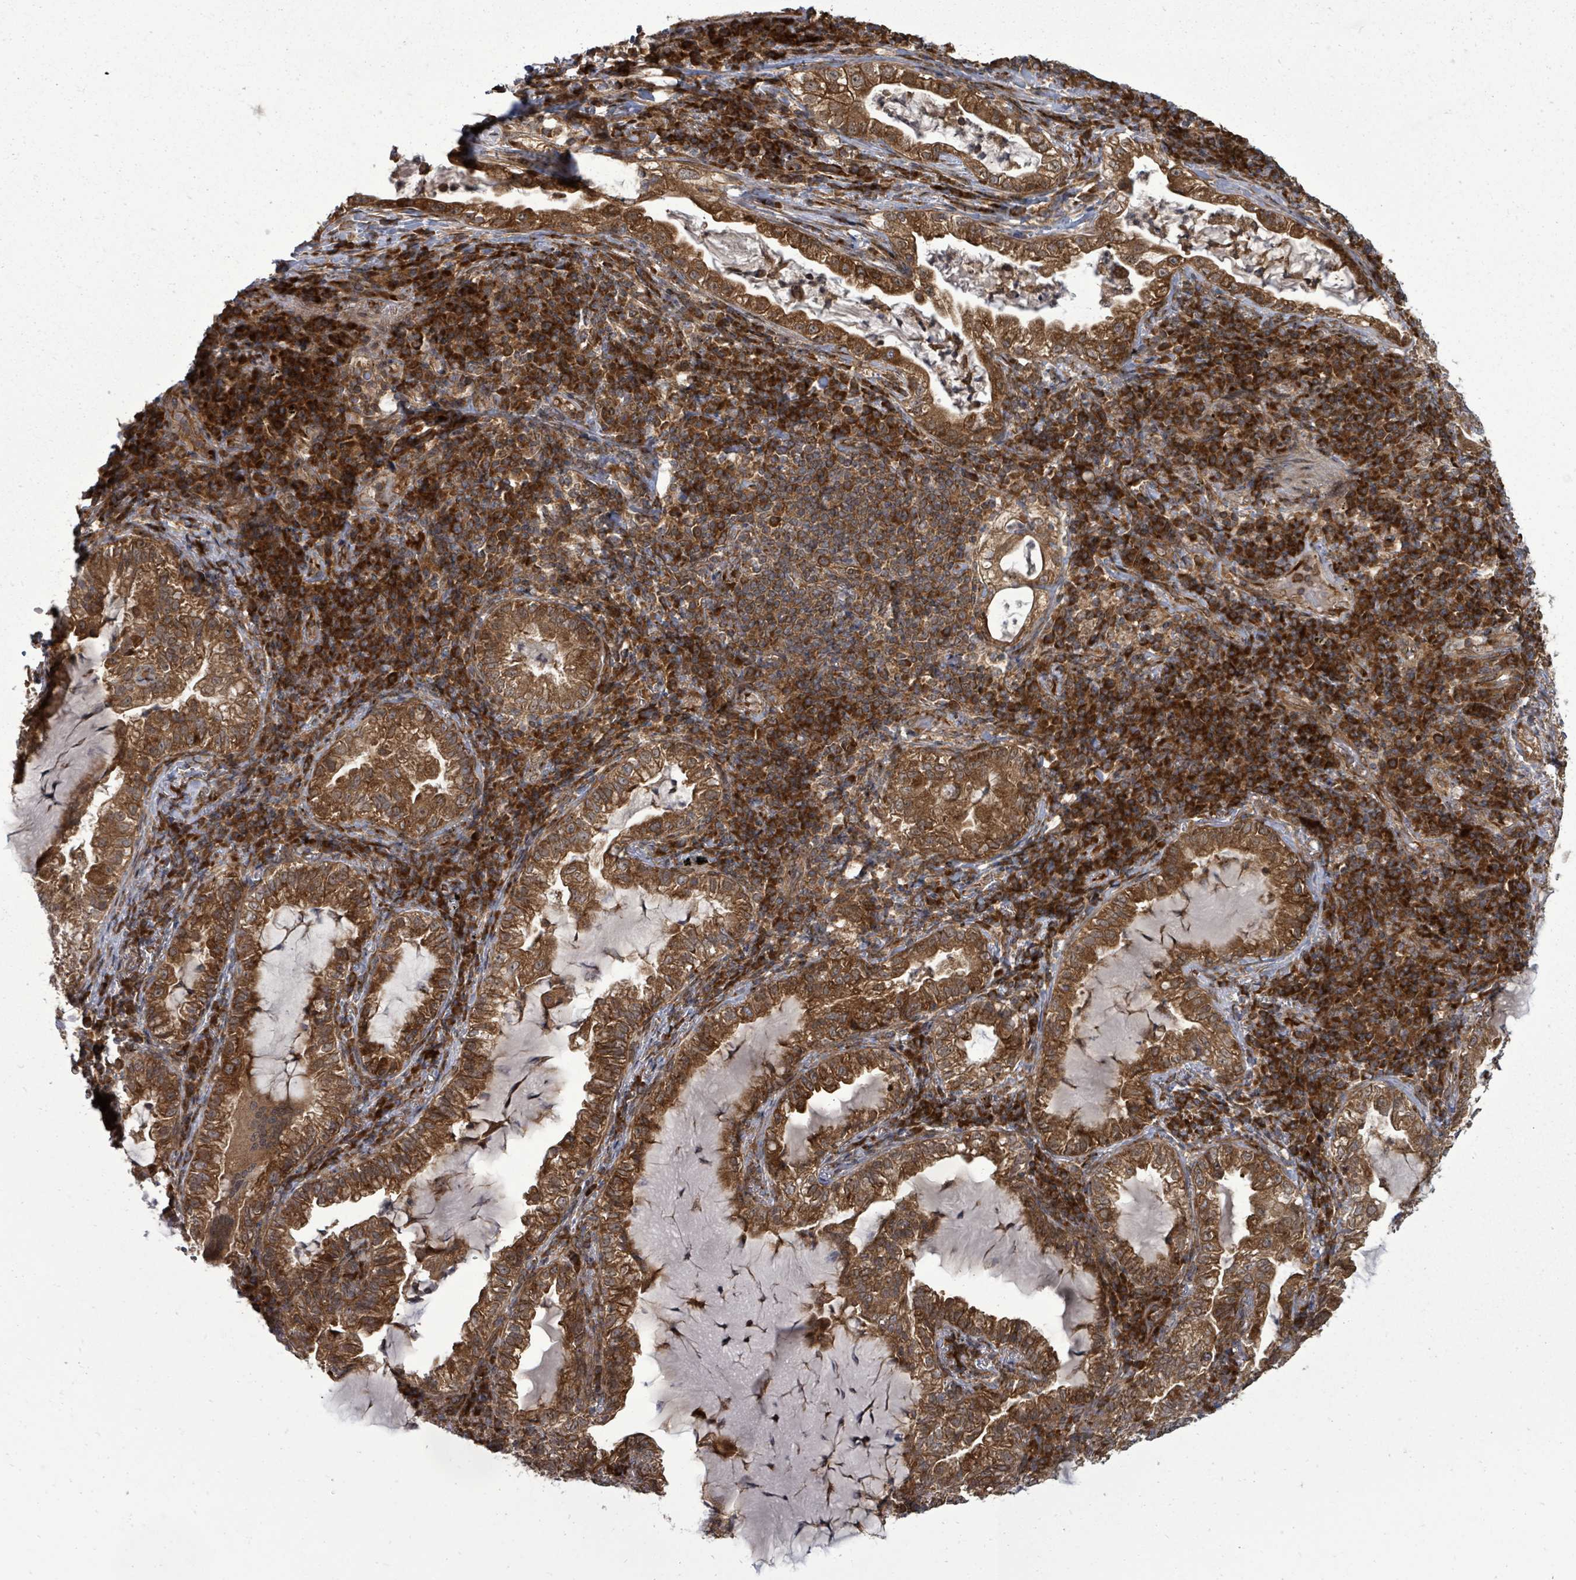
{"staining": {"intensity": "strong", "quantity": ">75%", "location": "cytoplasmic/membranous"}, "tissue": "lung cancer", "cell_type": "Tumor cells", "image_type": "cancer", "snomed": [{"axis": "morphology", "description": "Adenocarcinoma, NOS"}, {"axis": "topography", "description": "Lung"}], "caption": "Lung cancer tissue shows strong cytoplasmic/membranous staining in approximately >75% of tumor cells, visualized by immunohistochemistry. (DAB IHC, brown staining for protein, blue staining for nuclei).", "gene": "EIF3C", "patient": {"sex": "female", "age": 73}}